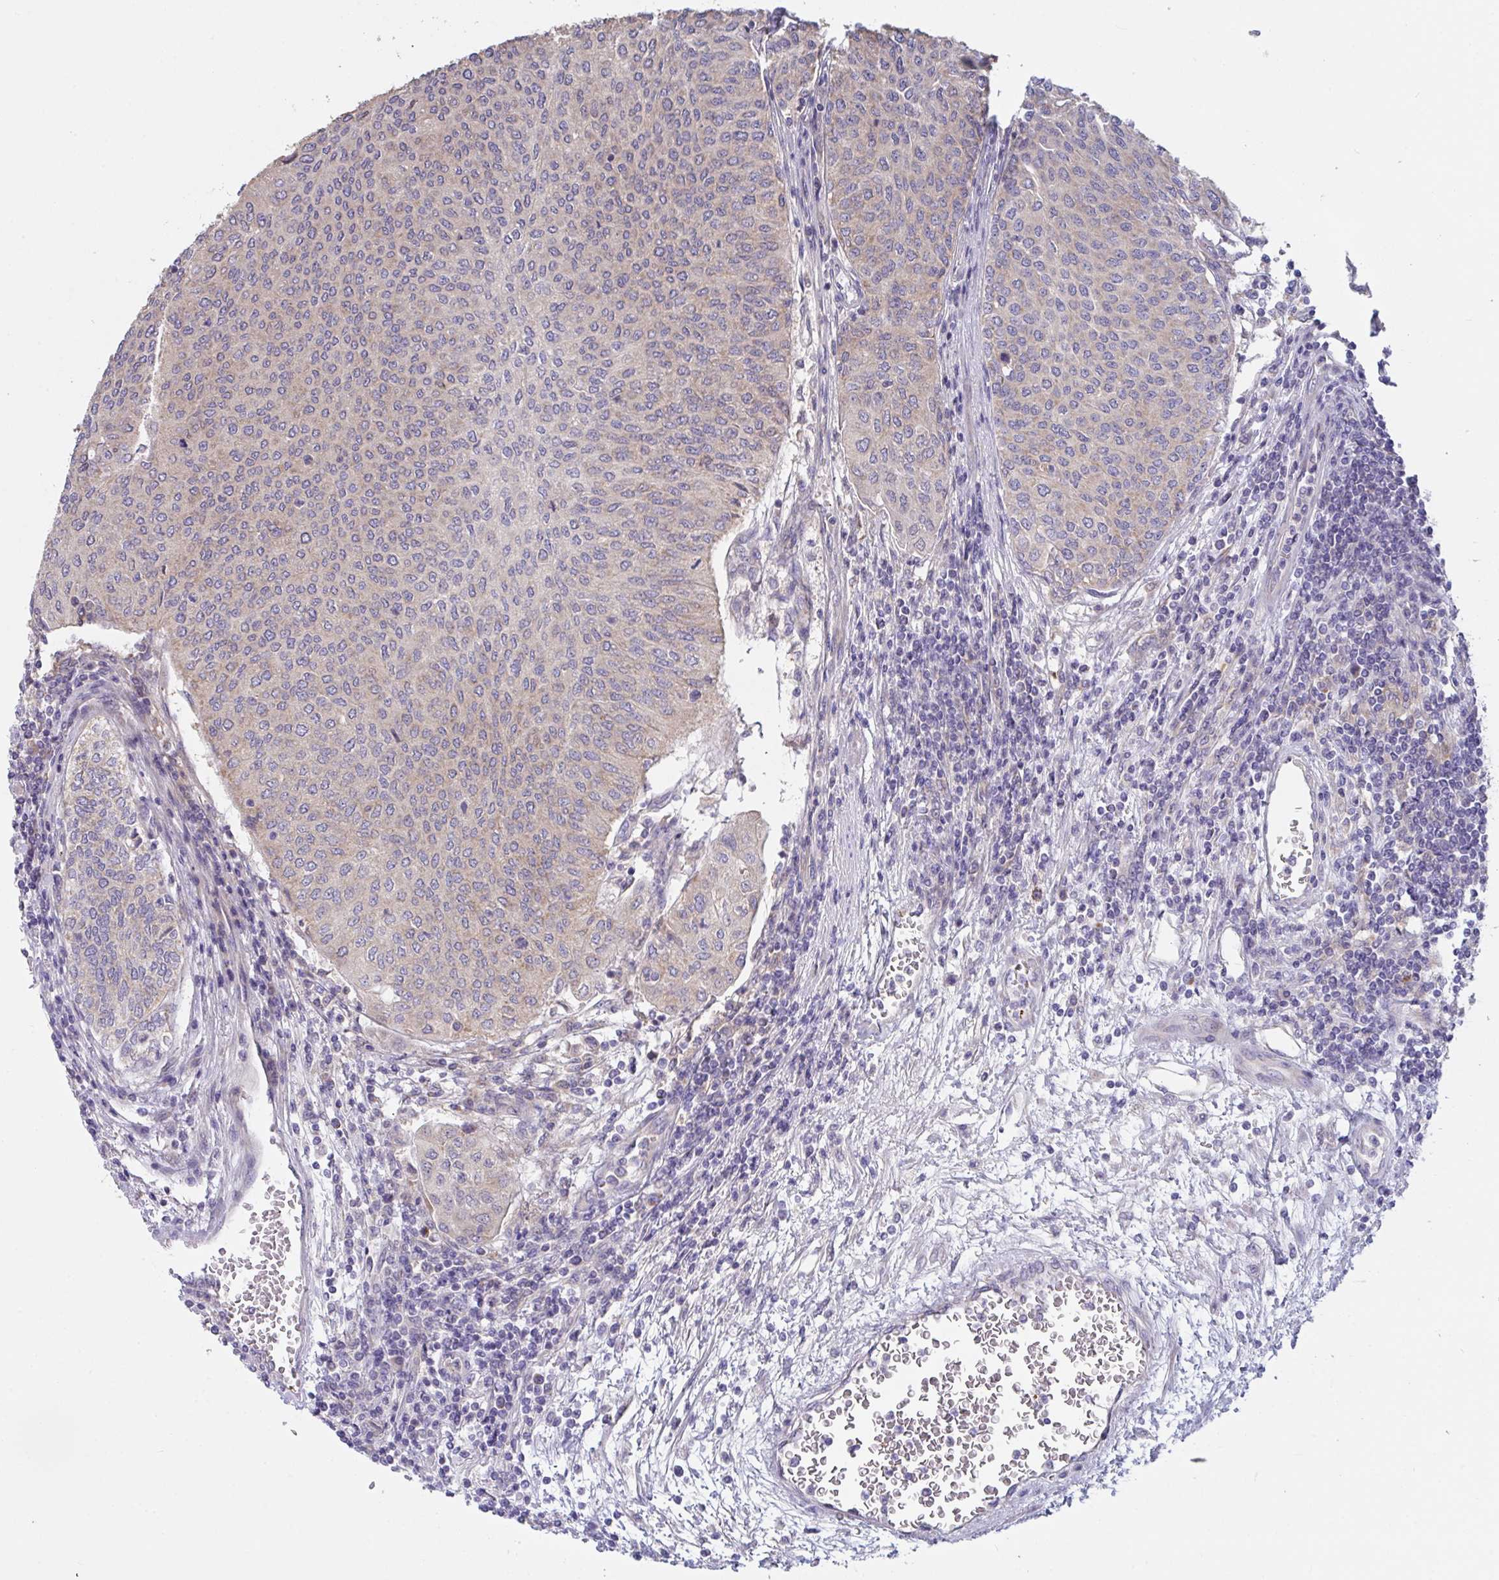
{"staining": {"intensity": "moderate", "quantity": "25%-75%", "location": "cytoplasmic/membranous"}, "tissue": "urothelial cancer", "cell_type": "Tumor cells", "image_type": "cancer", "snomed": [{"axis": "morphology", "description": "Urothelial carcinoma, High grade"}, {"axis": "topography", "description": "Urinary bladder"}], "caption": "Protein positivity by immunohistochemistry shows moderate cytoplasmic/membranous expression in about 25%-75% of tumor cells in urothelial cancer. (Brightfield microscopy of DAB IHC at high magnification).", "gene": "MRPS2", "patient": {"sex": "female", "age": 79}}